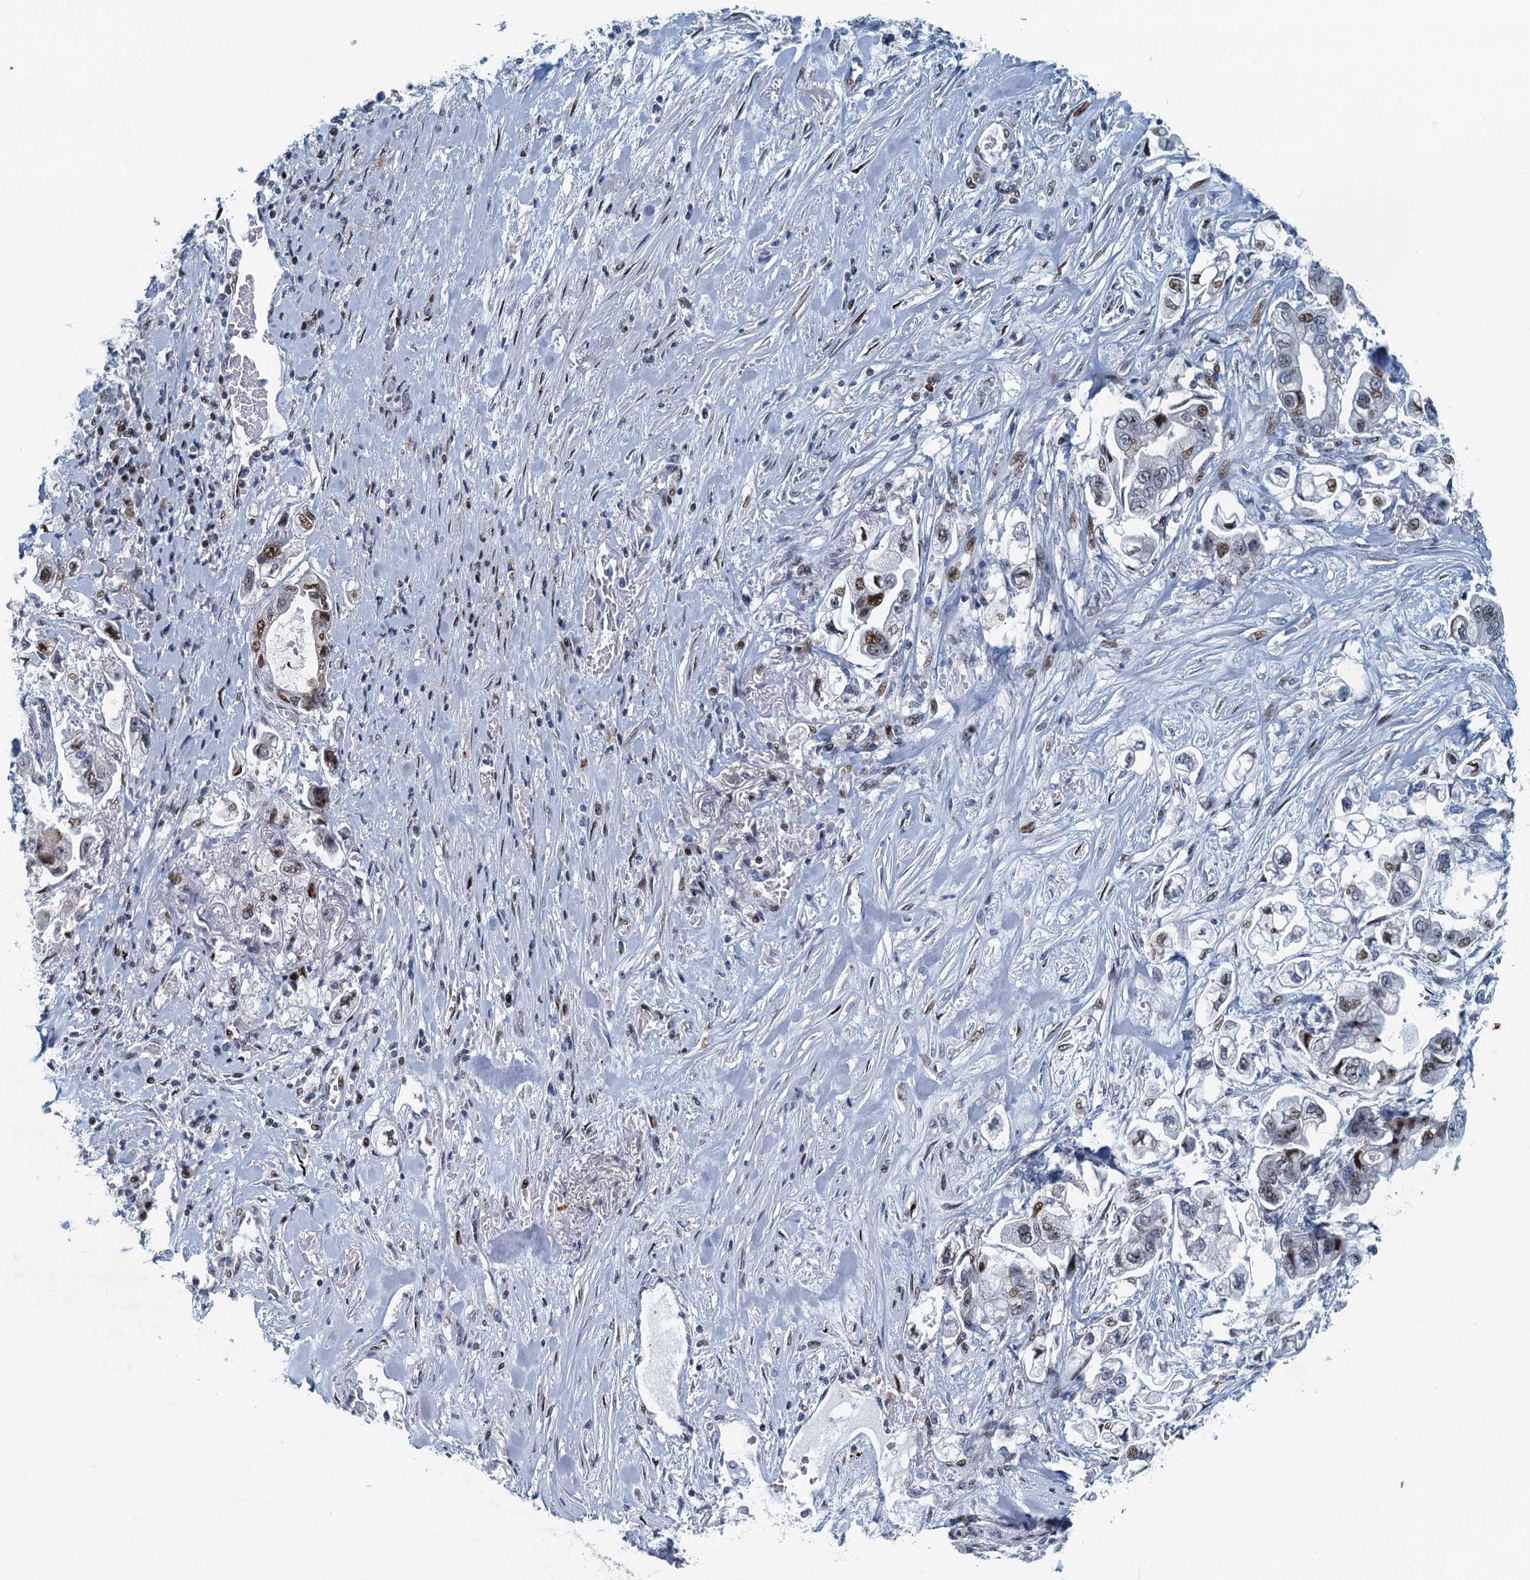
{"staining": {"intensity": "moderate", "quantity": "<25%", "location": "nuclear"}, "tissue": "stomach cancer", "cell_type": "Tumor cells", "image_type": "cancer", "snomed": [{"axis": "morphology", "description": "Adenocarcinoma, NOS"}, {"axis": "topography", "description": "Stomach"}], "caption": "Protein expression analysis of human adenocarcinoma (stomach) reveals moderate nuclear staining in approximately <25% of tumor cells.", "gene": "ANKRD13D", "patient": {"sex": "male", "age": 62}}